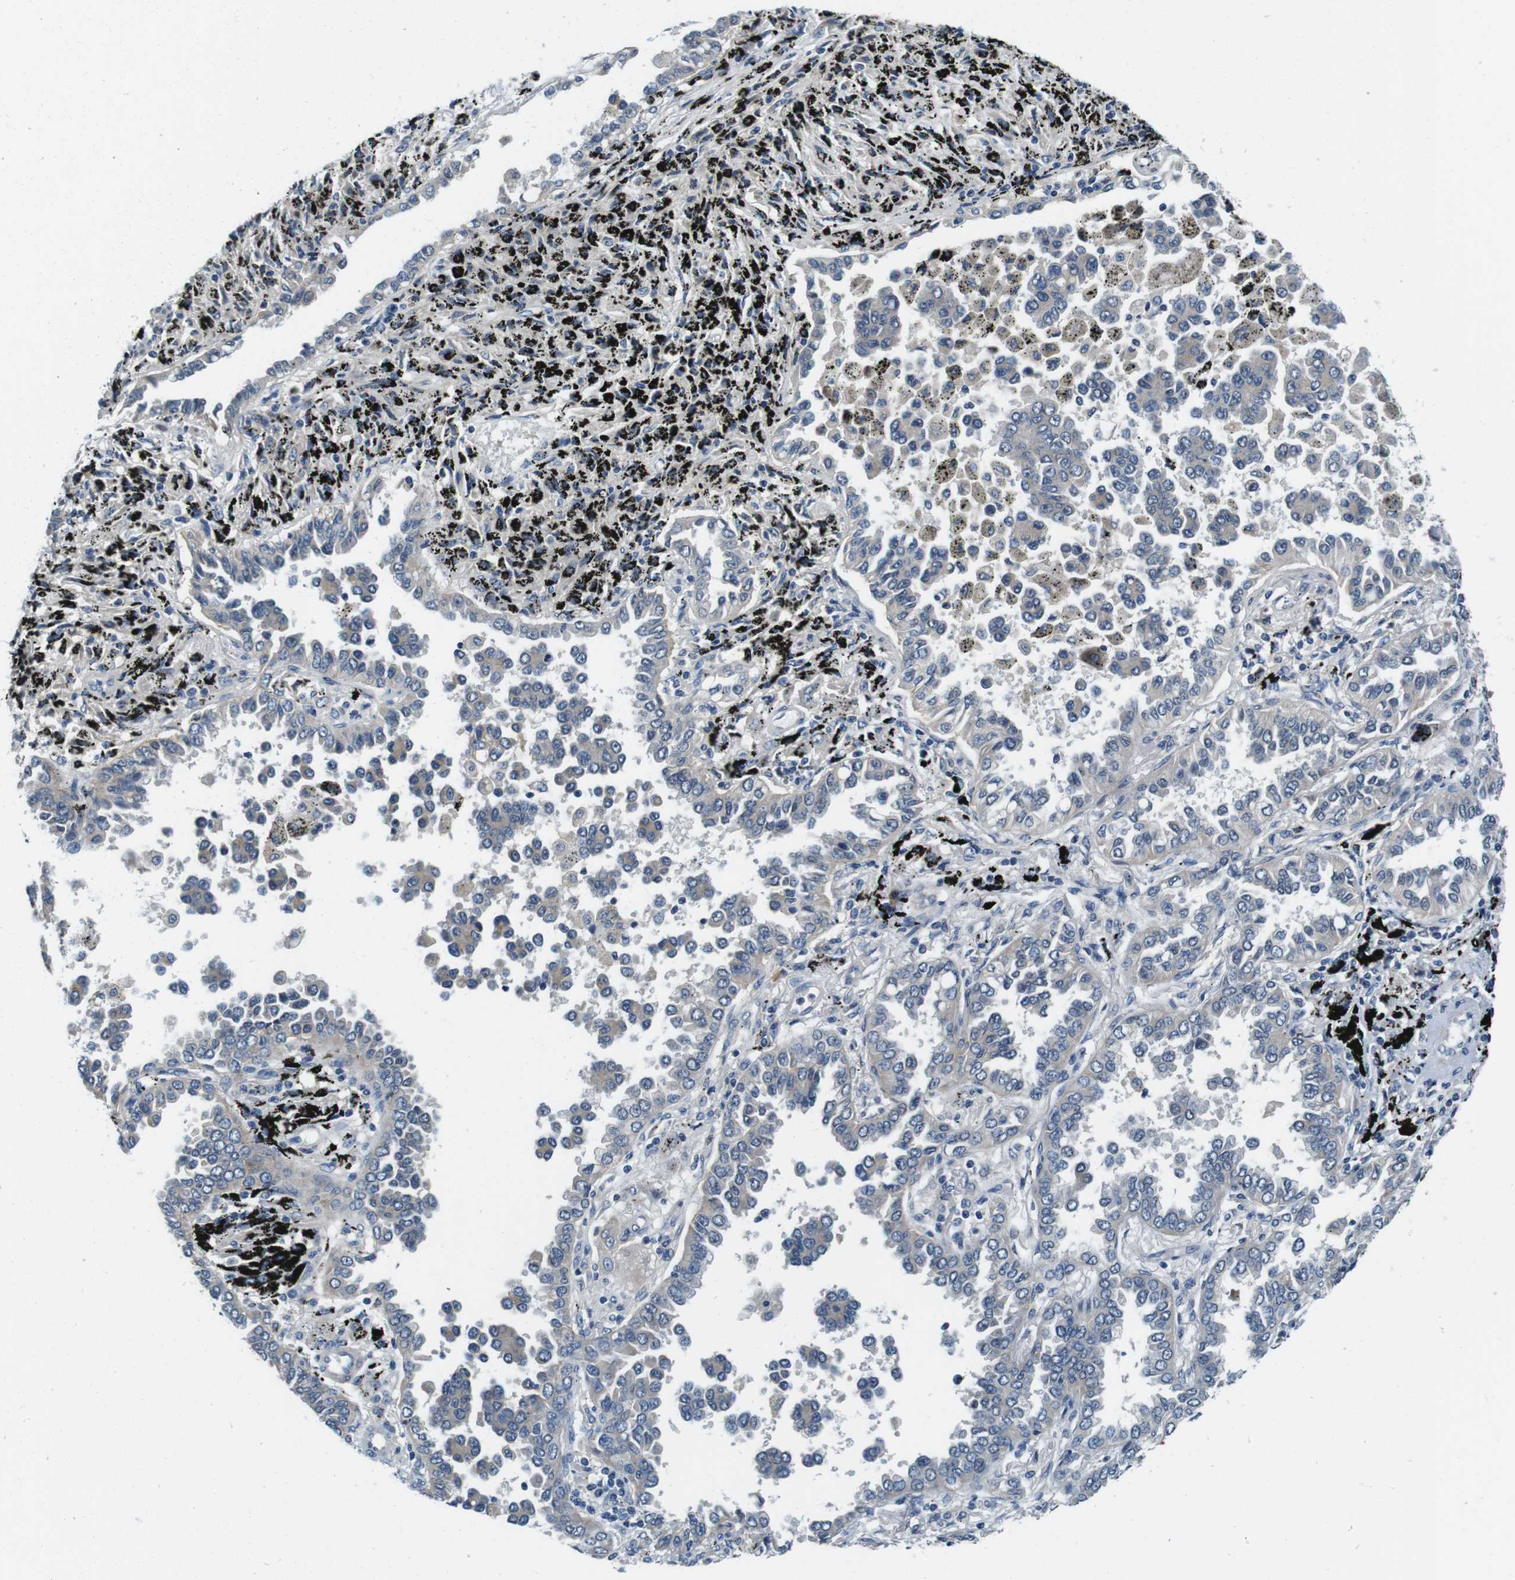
{"staining": {"intensity": "negative", "quantity": "none", "location": "none"}, "tissue": "lung cancer", "cell_type": "Tumor cells", "image_type": "cancer", "snomed": [{"axis": "morphology", "description": "Normal tissue, NOS"}, {"axis": "morphology", "description": "Adenocarcinoma, NOS"}, {"axis": "topography", "description": "Lung"}], "caption": "This is an immunohistochemistry photomicrograph of lung cancer (adenocarcinoma). There is no expression in tumor cells.", "gene": "DTNA", "patient": {"sex": "male", "age": 59}}